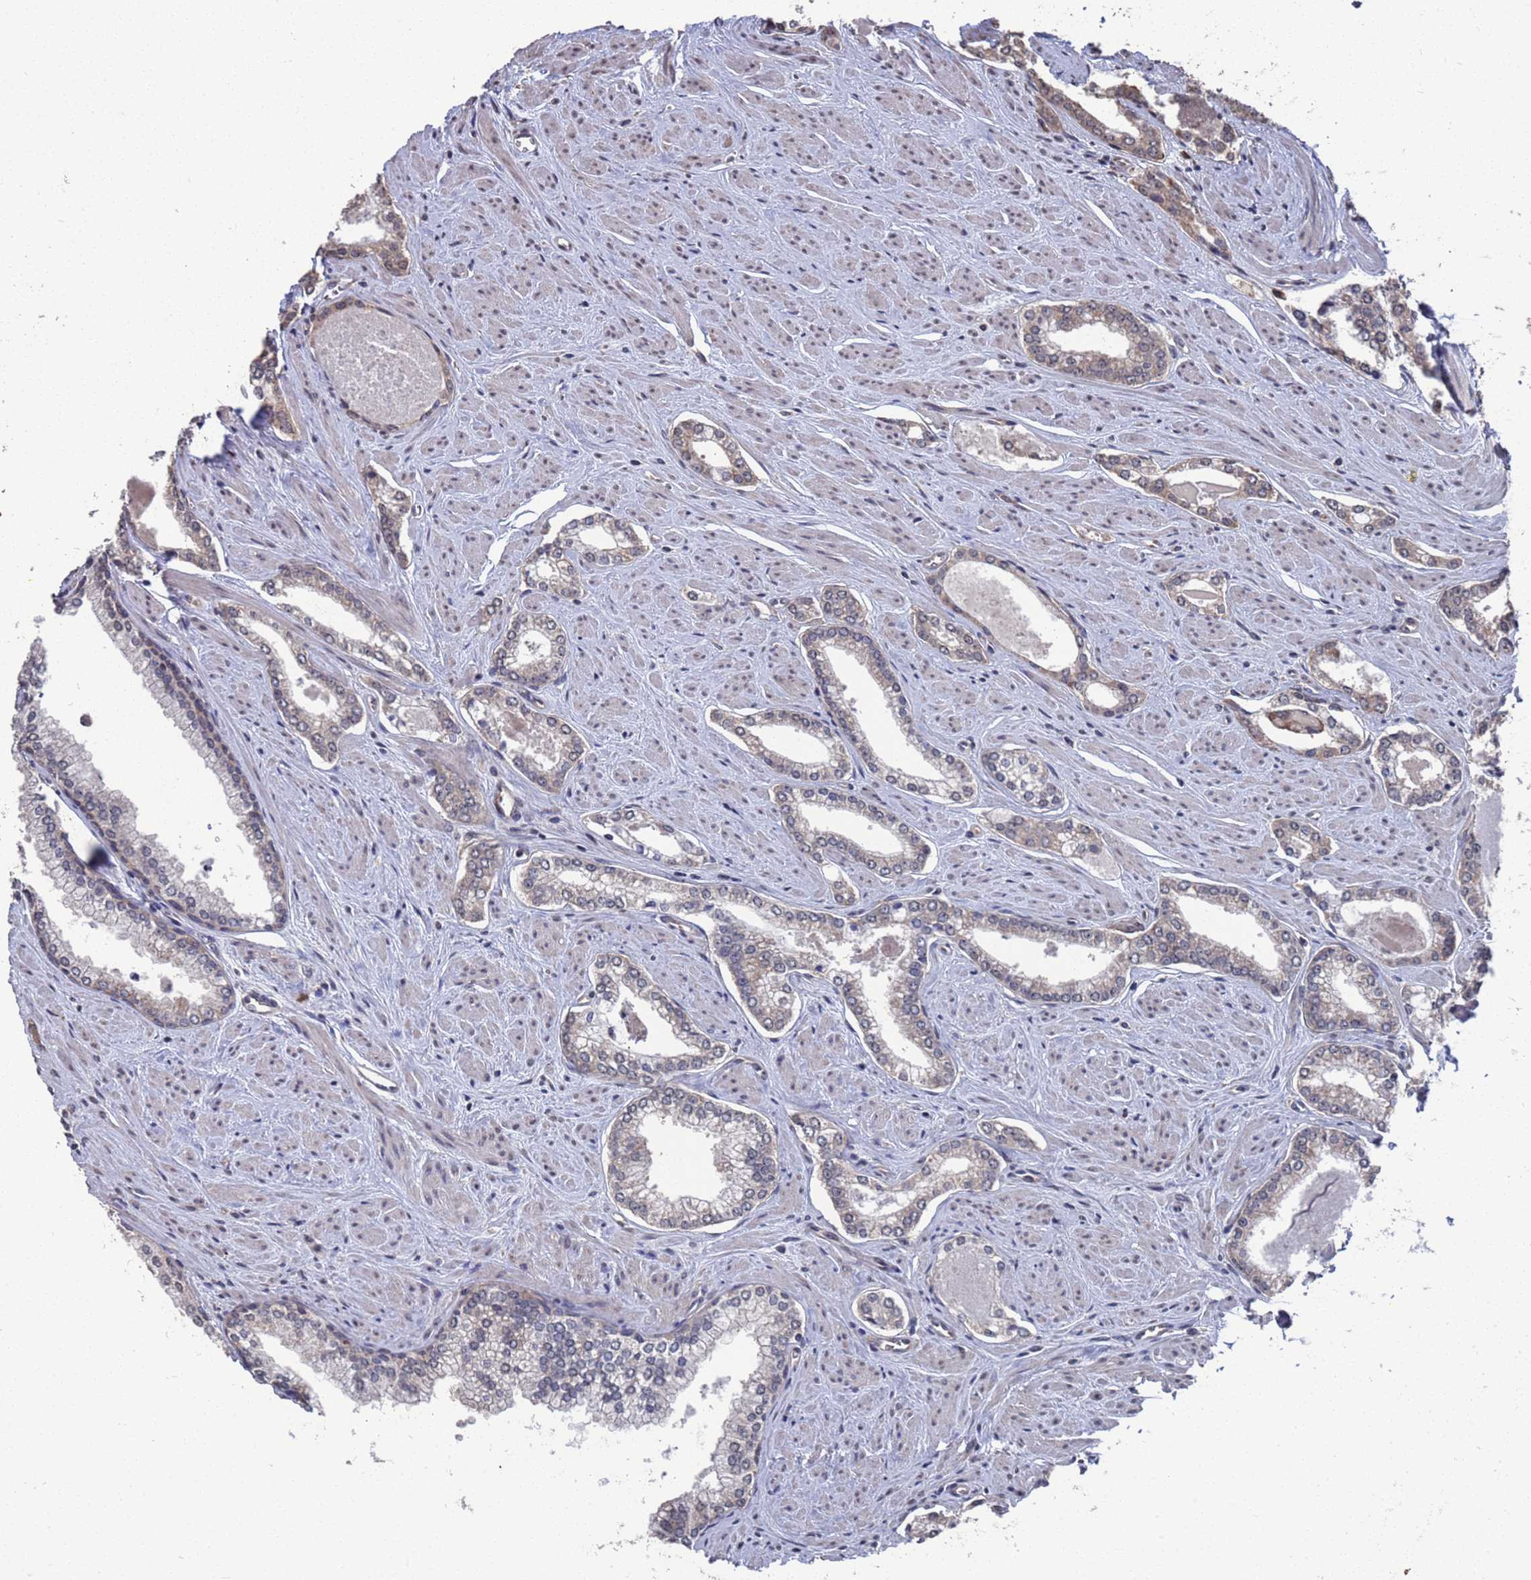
{"staining": {"intensity": "weak", "quantity": "25%-75%", "location": "cytoplasmic/membranous"}, "tissue": "prostate cancer", "cell_type": "Tumor cells", "image_type": "cancer", "snomed": [{"axis": "morphology", "description": "Adenocarcinoma, Low grade"}, {"axis": "topography", "description": "Prostate and seminal vesicle, NOS"}], "caption": "Prostate low-grade adenocarcinoma stained with DAB (3,3'-diaminobenzidine) immunohistochemistry (IHC) demonstrates low levels of weak cytoplasmic/membranous expression in about 25%-75% of tumor cells.", "gene": "CFAP119", "patient": {"sex": "male", "age": 60}}